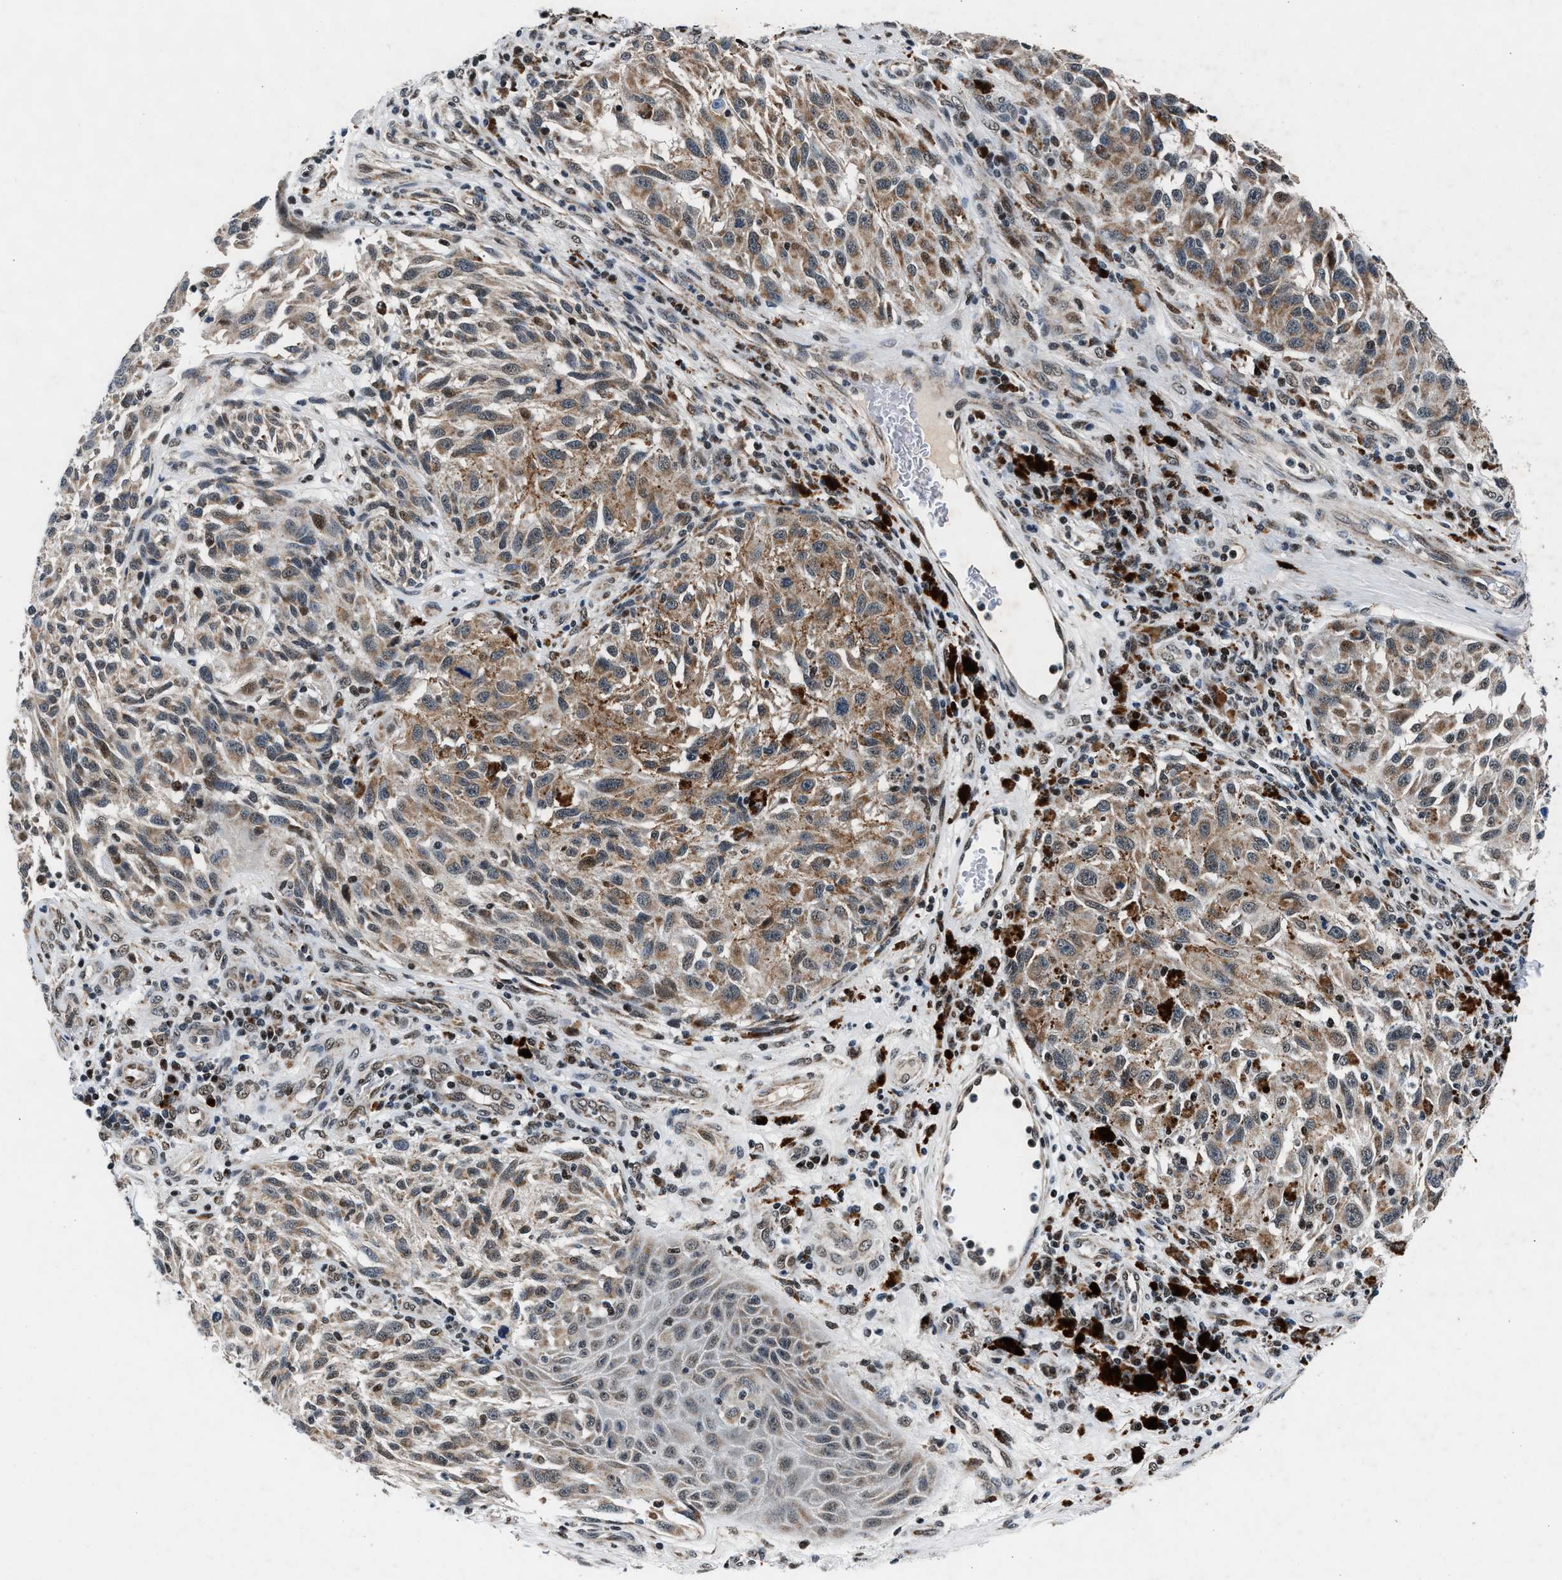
{"staining": {"intensity": "moderate", "quantity": ">75%", "location": "cytoplasmic/membranous"}, "tissue": "melanoma", "cell_type": "Tumor cells", "image_type": "cancer", "snomed": [{"axis": "morphology", "description": "Malignant melanoma, NOS"}, {"axis": "topography", "description": "Skin"}], "caption": "A medium amount of moderate cytoplasmic/membranous staining is identified in approximately >75% of tumor cells in malignant melanoma tissue. Using DAB (brown) and hematoxylin (blue) stains, captured at high magnification using brightfield microscopy.", "gene": "PRRC2B", "patient": {"sex": "female", "age": 73}}